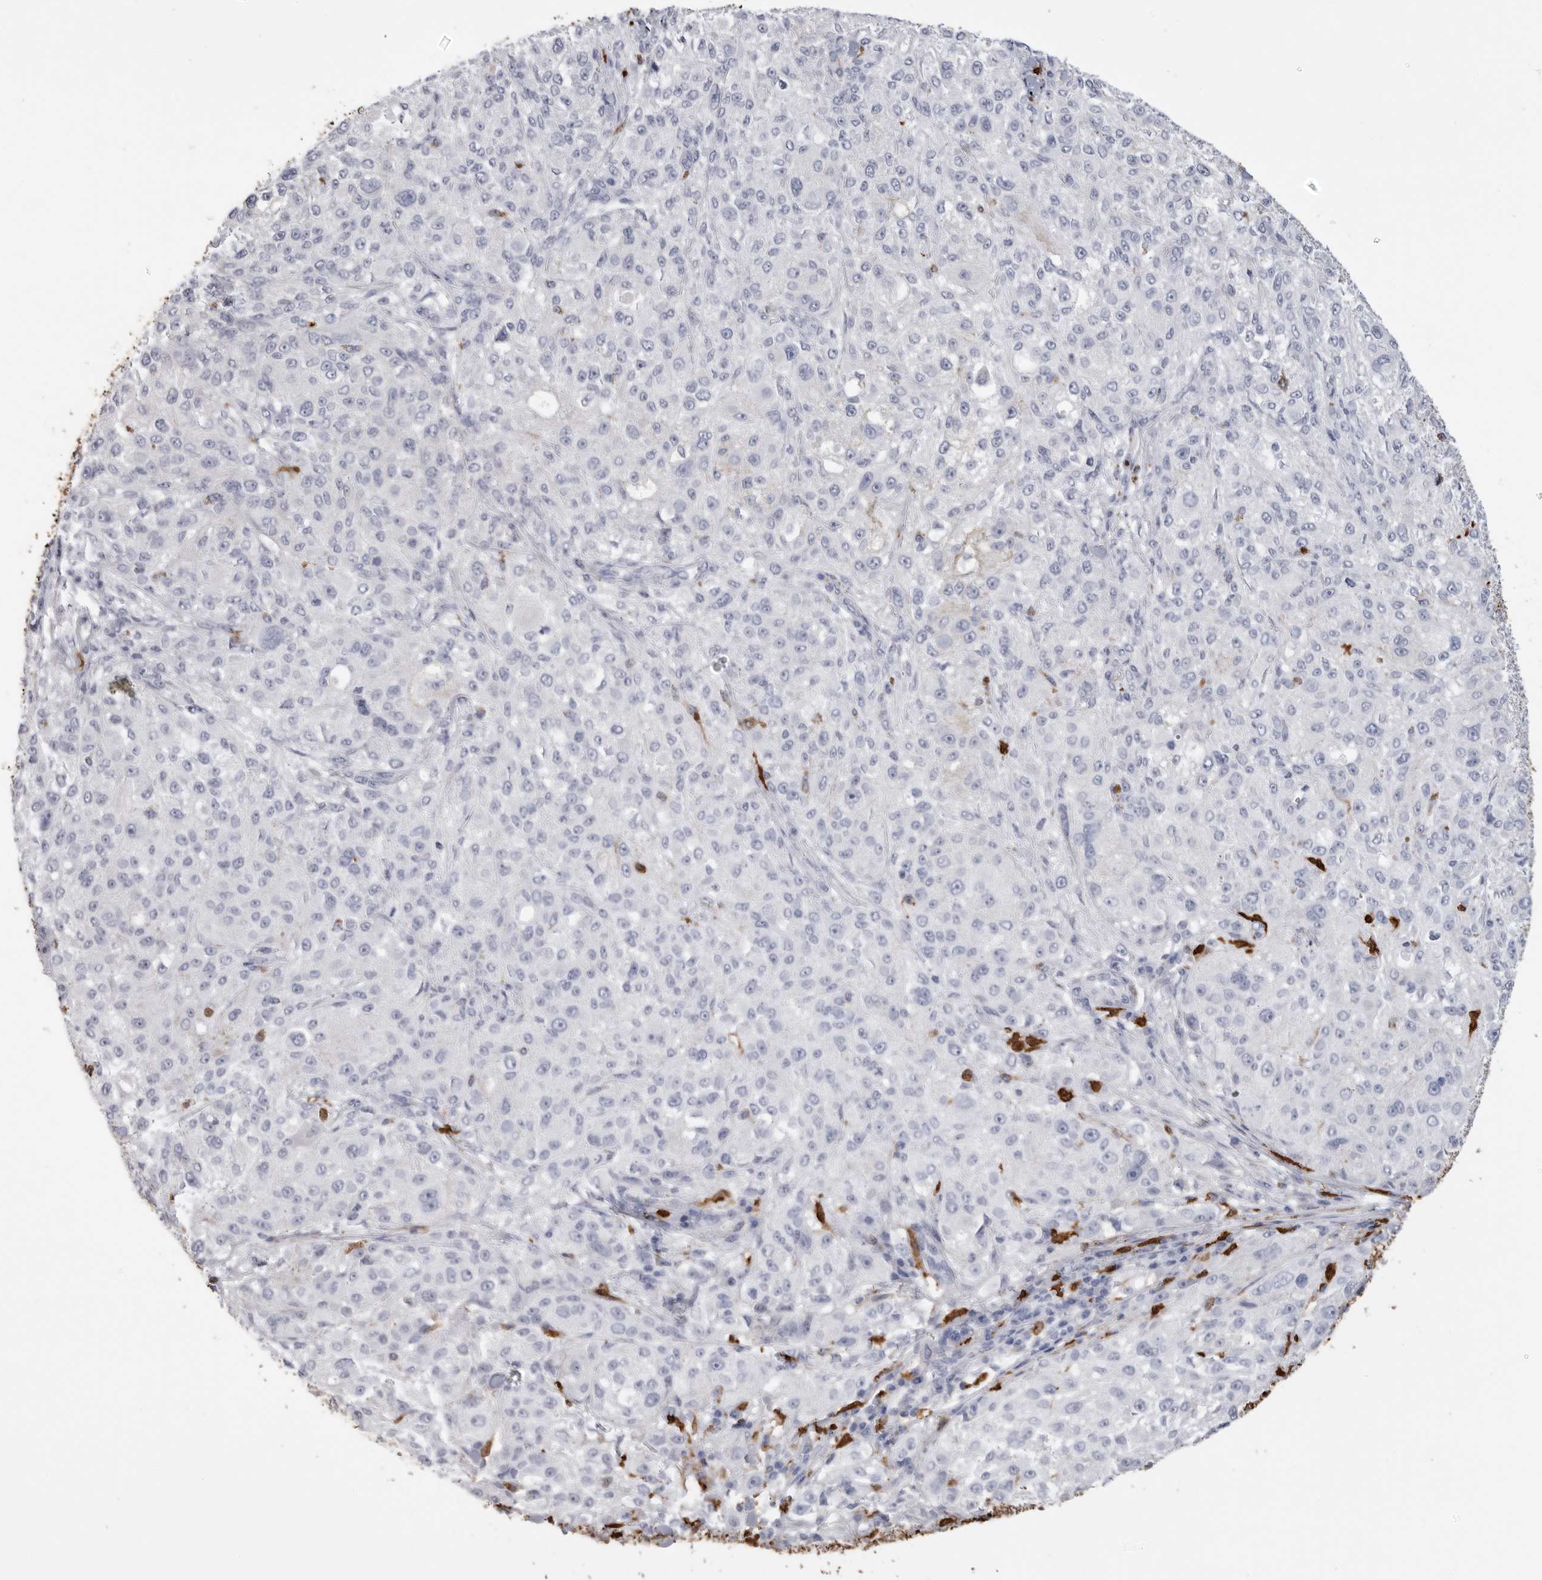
{"staining": {"intensity": "negative", "quantity": "none", "location": "none"}, "tissue": "melanoma", "cell_type": "Tumor cells", "image_type": "cancer", "snomed": [{"axis": "morphology", "description": "Necrosis, NOS"}, {"axis": "morphology", "description": "Malignant melanoma, NOS"}, {"axis": "topography", "description": "Skin"}], "caption": "The photomicrograph exhibits no staining of tumor cells in melanoma.", "gene": "CYB561D1", "patient": {"sex": "female", "age": 87}}